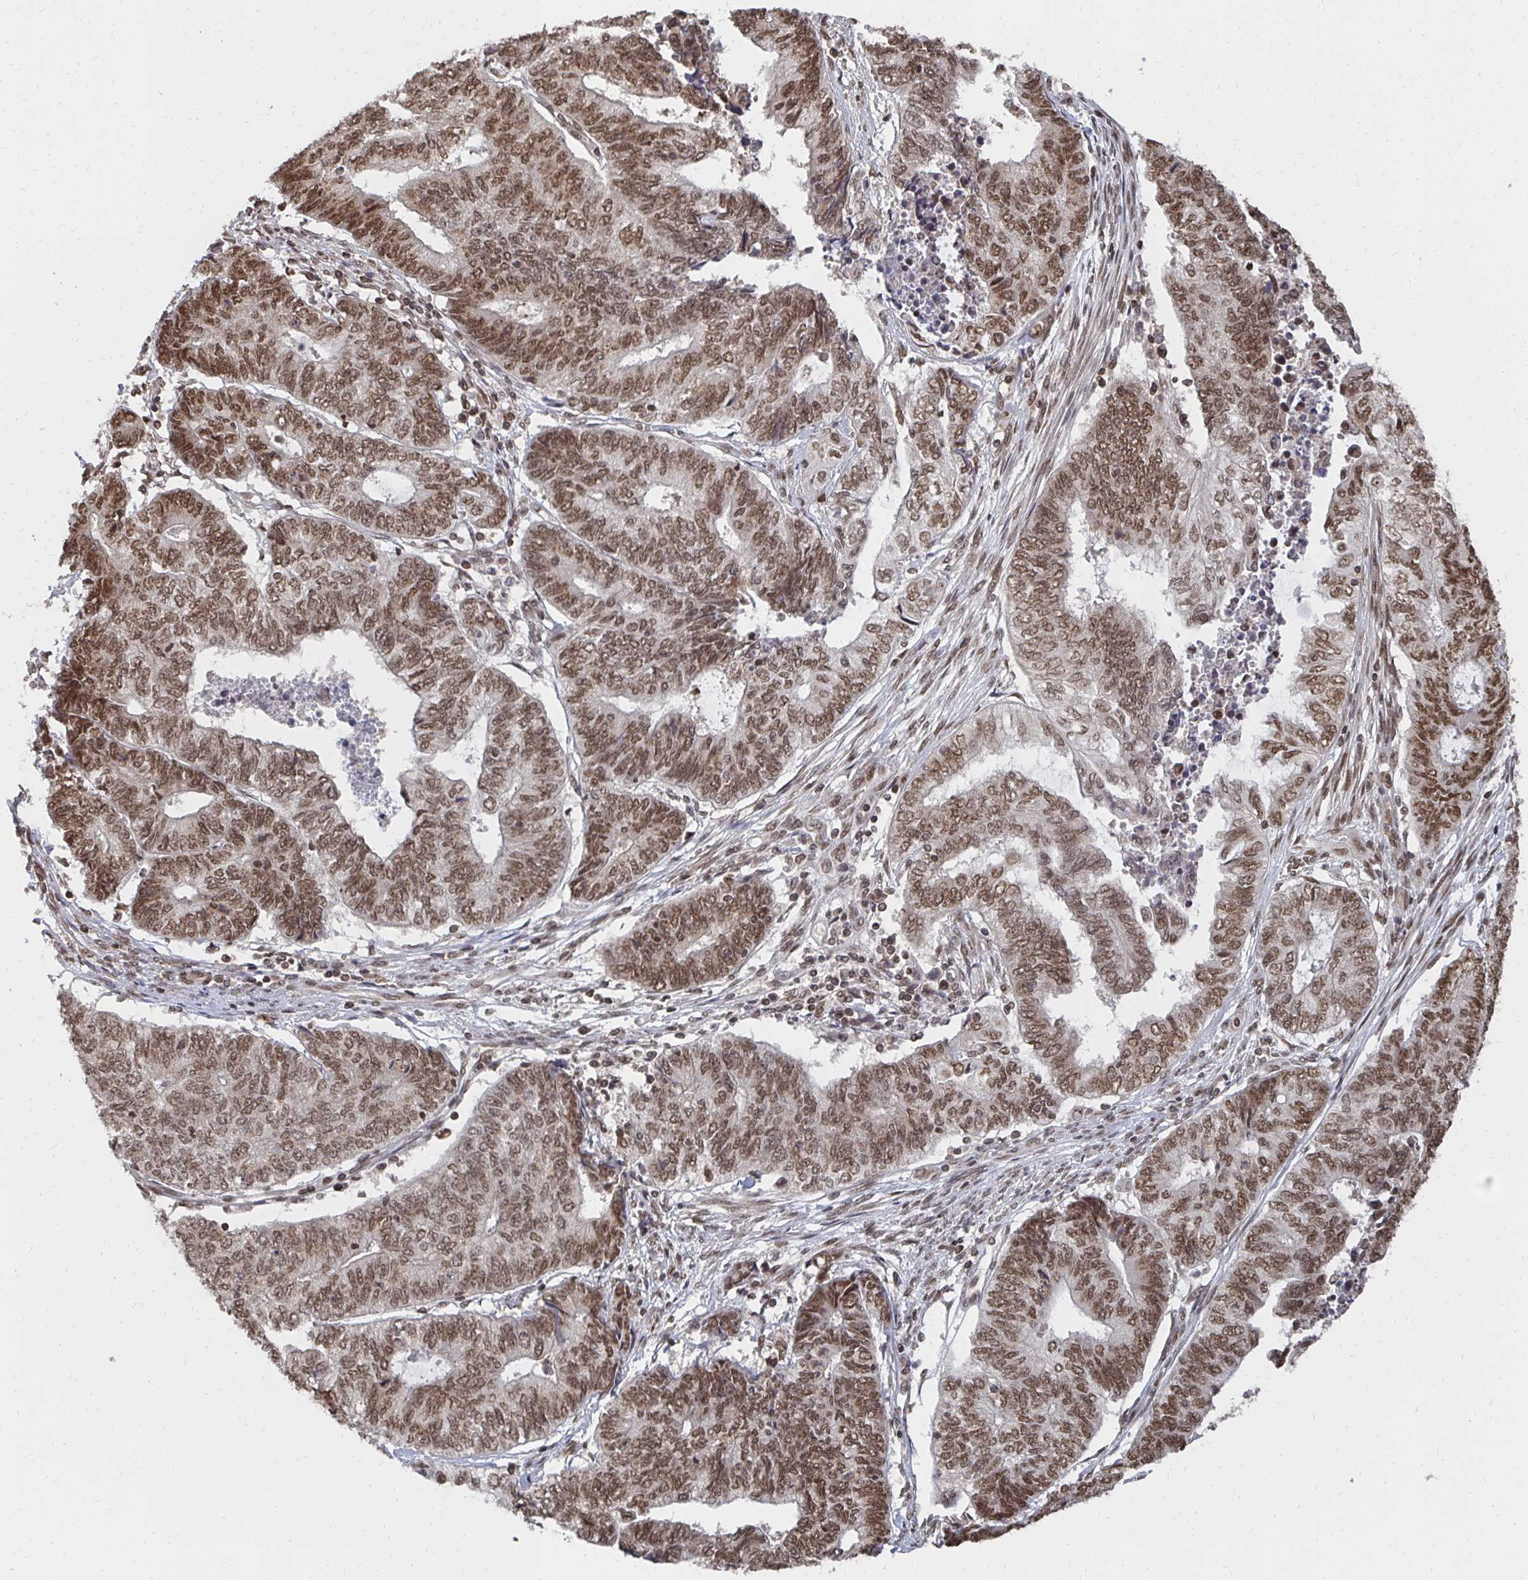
{"staining": {"intensity": "moderate", "quantity": ">75%", "location": "nuclear"}, "tissue": "endometrial cancer", "cell_type": "Tumor cells", "image_type": "cancer", "snomed": [{"axis": "morphology", "description": "Adenocarcinoma, NOS"}, {"axis": "topography", "description": "Uterus"}, {"axis": "topography", "description": "Endometrium"}], "caption": "IHC staining of endometrial cancer (adenocarcinoma), which displays medium levels of moderate nuclear expression in approximately >75% of tumor cells indicating moderate nuclear protein staining. The staining was performed using DAB (brown) for protein detection and nuclei were counterstained in hematoxylin (blue).", "gene": "GTF3C6", "patient": {"sex": "female", "age": 70}}